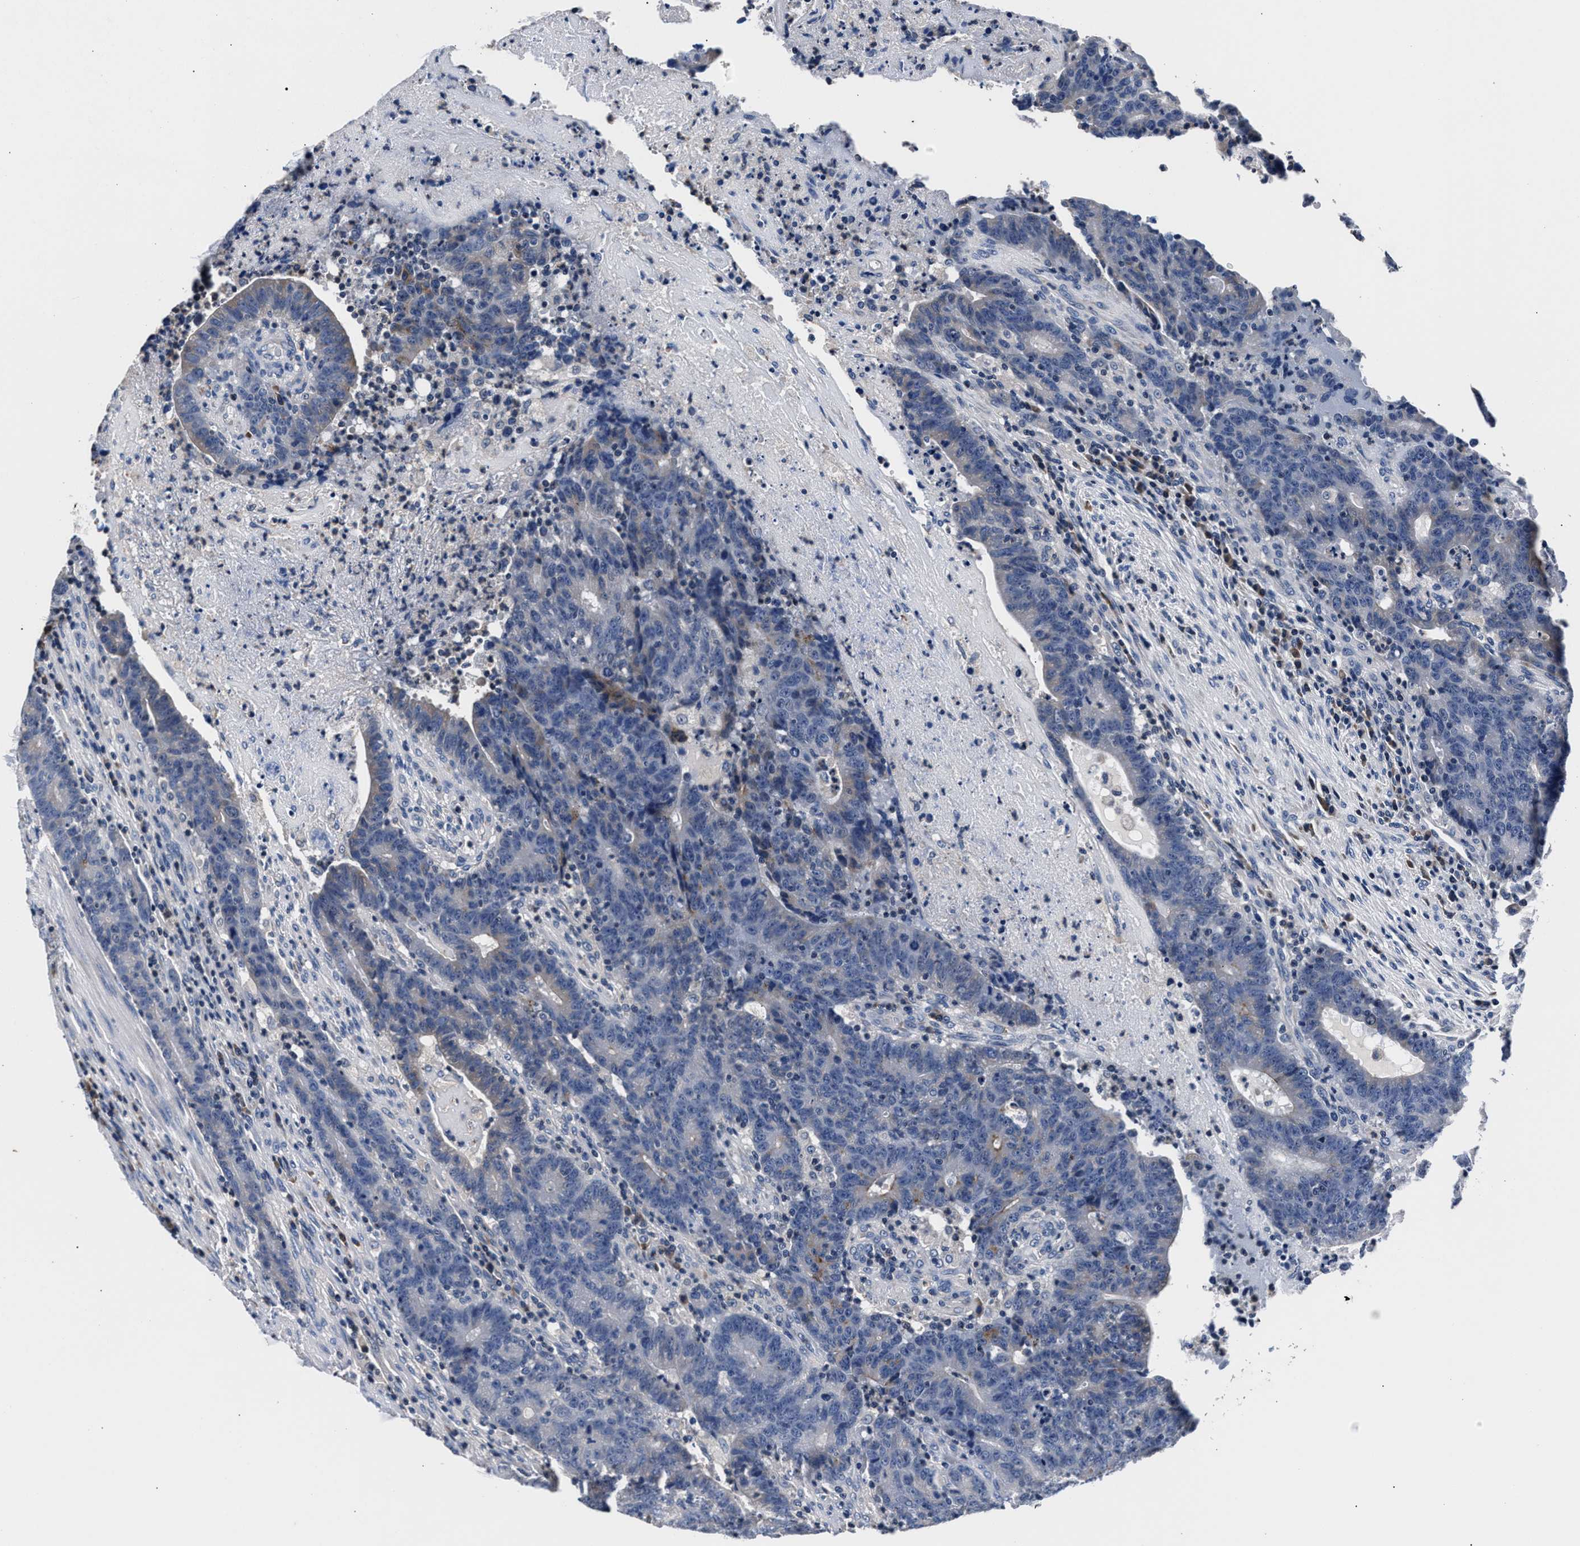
{"staining": {"intensity": "negative", "quantity": "none", "location": "none"}, "tissue": "colorectal cancer", "cell_type": "Tumor cells", "image_type": "cancer", "snomed": [{"axis": "morphology", "description": "Normal tissue, NOS"}, {"axis": "morphology", "description": "Adenocarcinoma, NOS"}, {"axis": "topography", "description": "Colon"}], "caption": "Image shows no protein expression in tumor cells of adenocarcinoma (colorectal) tissue.", "gene": "PHF24", "patient": {"sex": "female", "age": 75}}